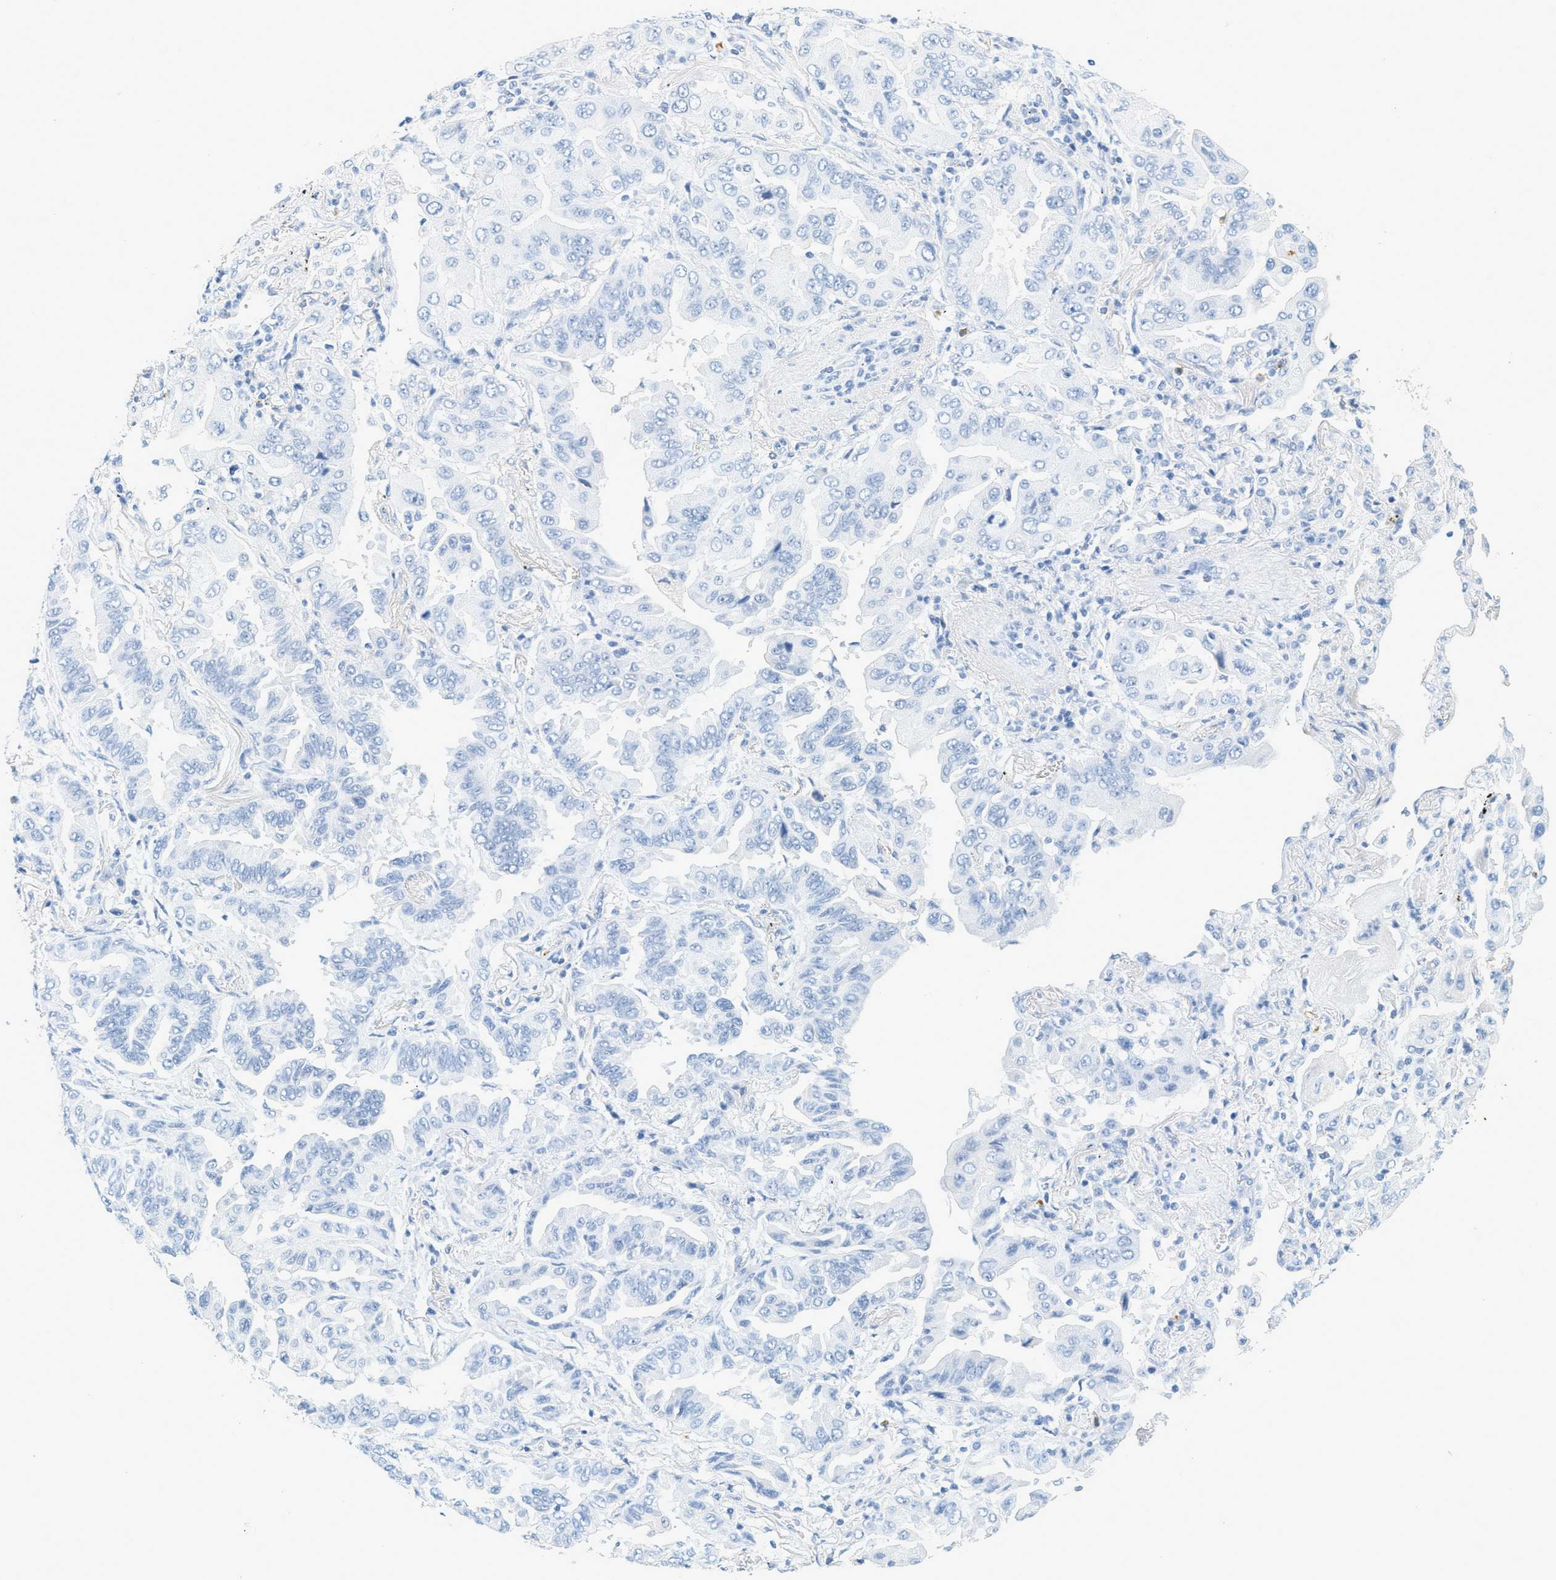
{"staining": {"intensity": "negative", "quantity": "none", "location": "none"}, "tissue": "lung cancer", "cell_type": "Tumor cells", "image_type": "cancer", "snomed": [{"axis": "morphology", "description": "Adenocarcinoma, NOS"}, {"axis": "topography", "description": "Lung"}], "caption": "High magnification brightfield microscopy of lung adenocarcinoma stained with DAB (brown) and counterstained with hematoxylin (blue): tumor cells show no significant expression. Brightfield microscopy of IHC stained with DAB (brown) and hematoxylin (blue), captured at high magnification.", "gene": "LCN2", "patient": {"sex": "female", "age": 65}}